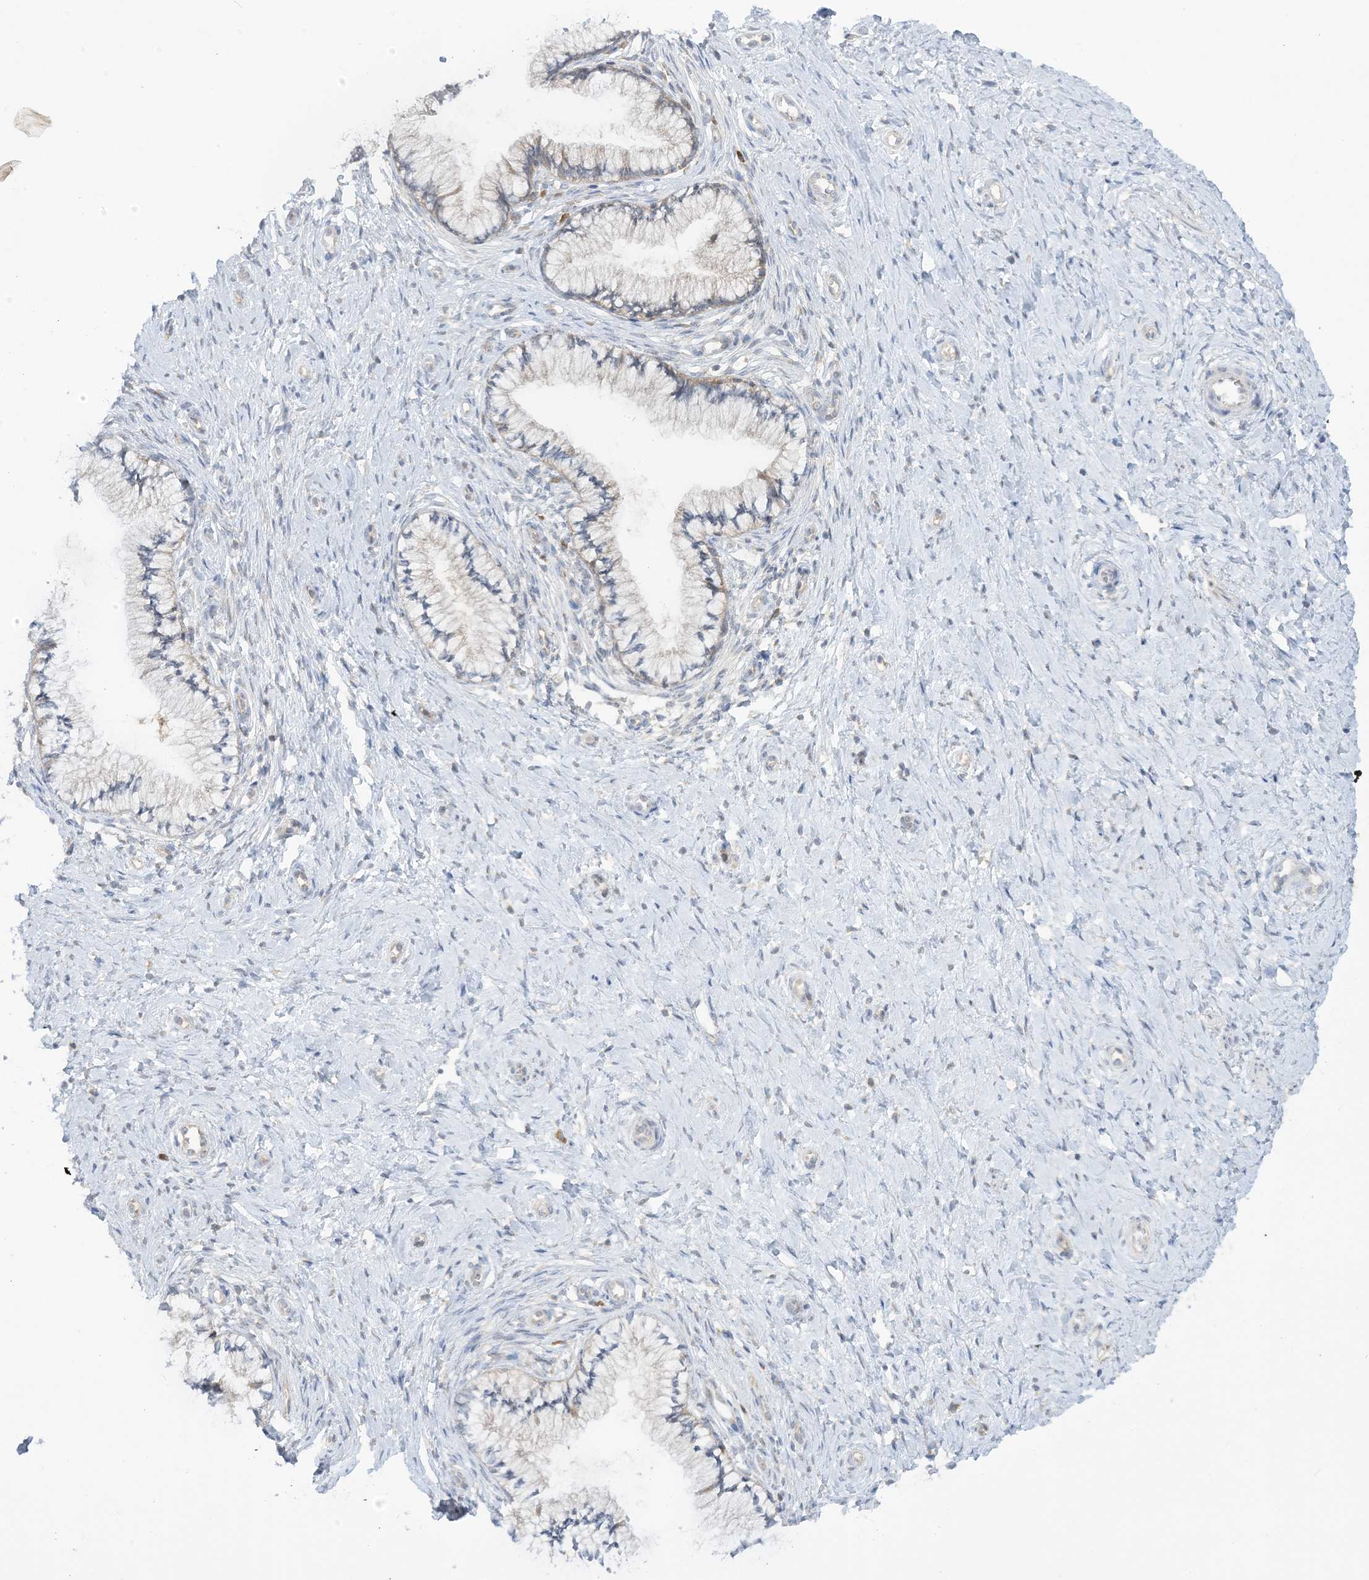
{"staining": {"intensity": "weak", "quantity": "<25%", "location": "cytoplasmic/membranous"}, "tissue": "cervix", "cell_type": "Glandular cells", "image_type": "normal", "snomed": [{"axis": "morphology", "description": "Normal tissue, NOS"}, {"axis": "topography", "description": "Cervix"}], "caption": "Human cervix stained for a protein using immunohistochemistry (IHC) displays no positivity in glandular cells.", "gene": "RPP40", "patient": {"sex": "female", "age": 36}}